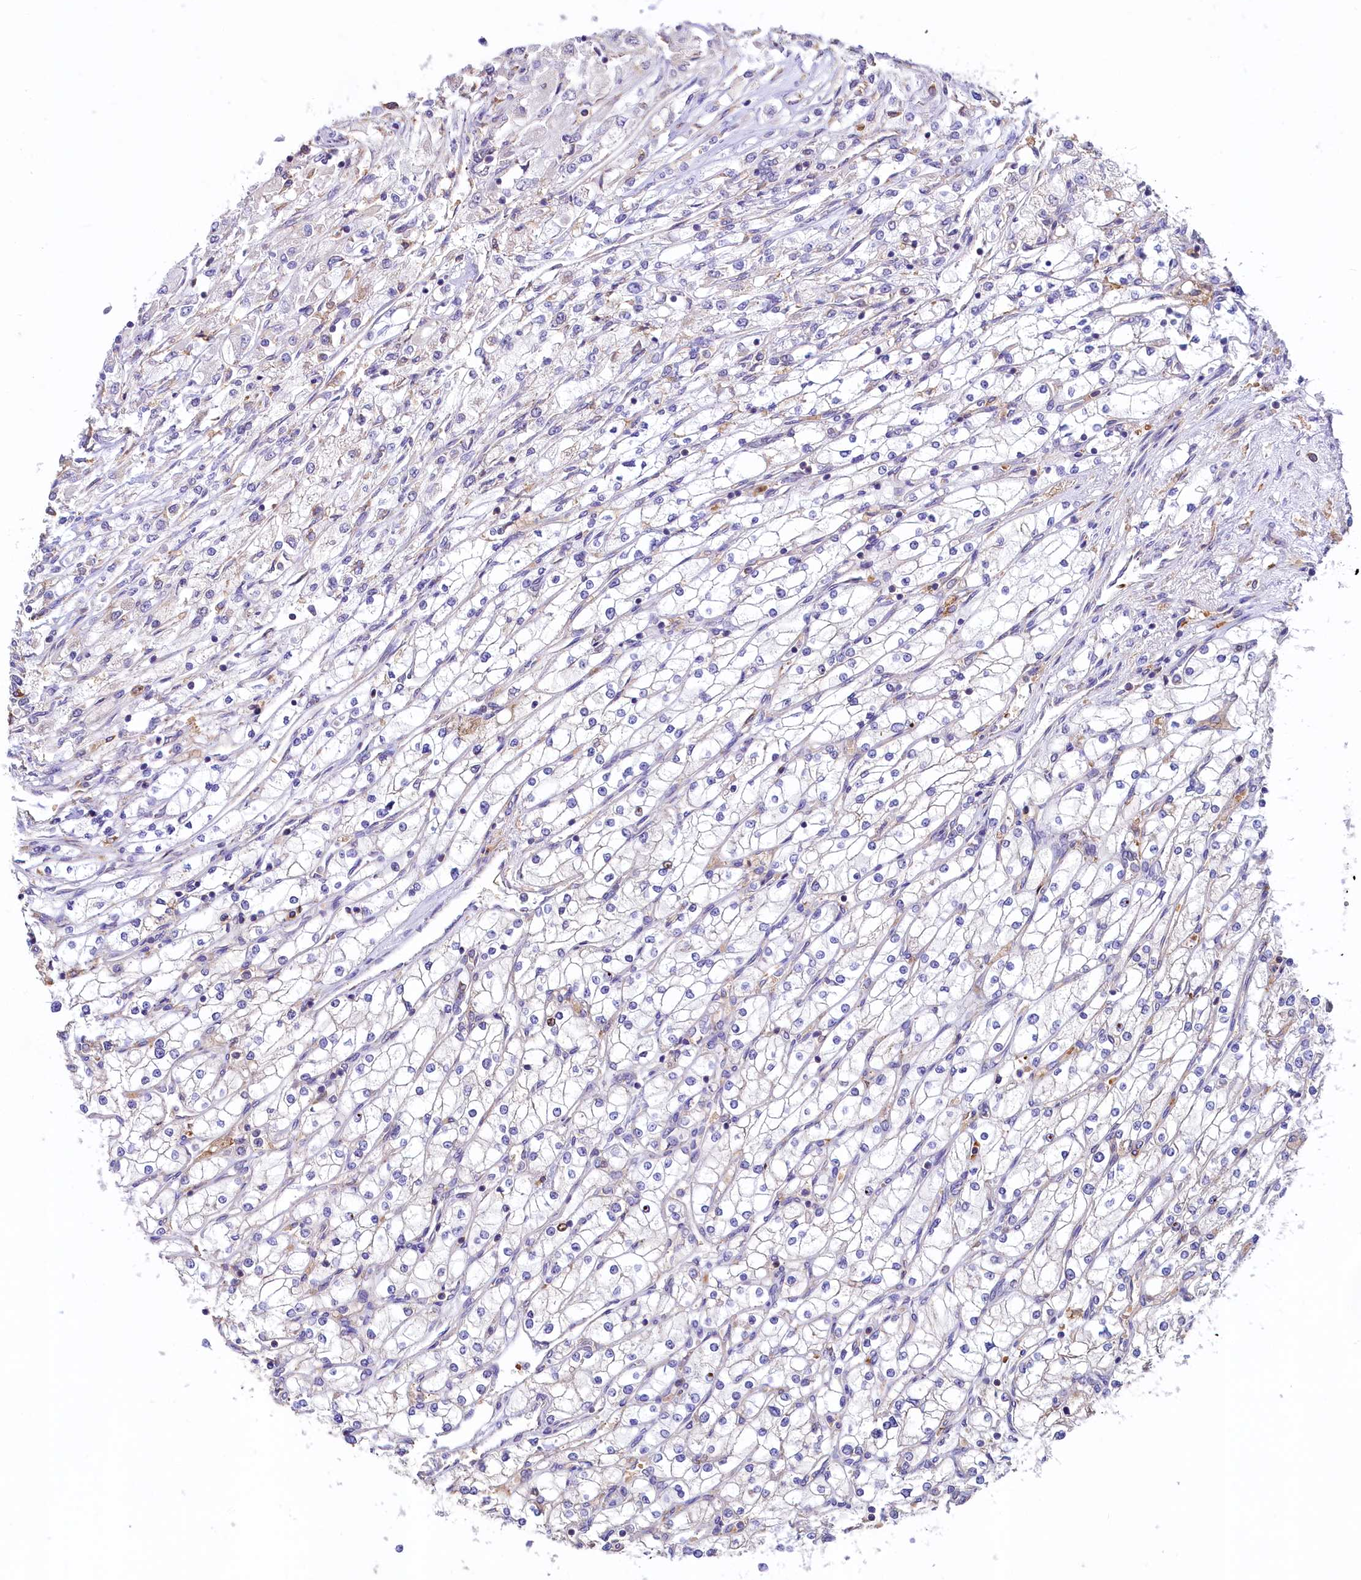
{"staining": {"intensity": "negative", "quantity": "none", "location": "none"}, "tissue": "renal cancer", "cell_type": "Tumor cells", "image_type": "cancer", "snomed": [{"axis": "morphology", "description": "Adenocarcinoma, NOS"}, {"axis": "topography", "description": "Kidney"}], "caption": "The immunohistochemistry (IHC) micrograph has no significant positivity in tumor cells of renal cancer tissue.", "gene": "HPS6", "patient": {"sex": "male", "age": 80}}